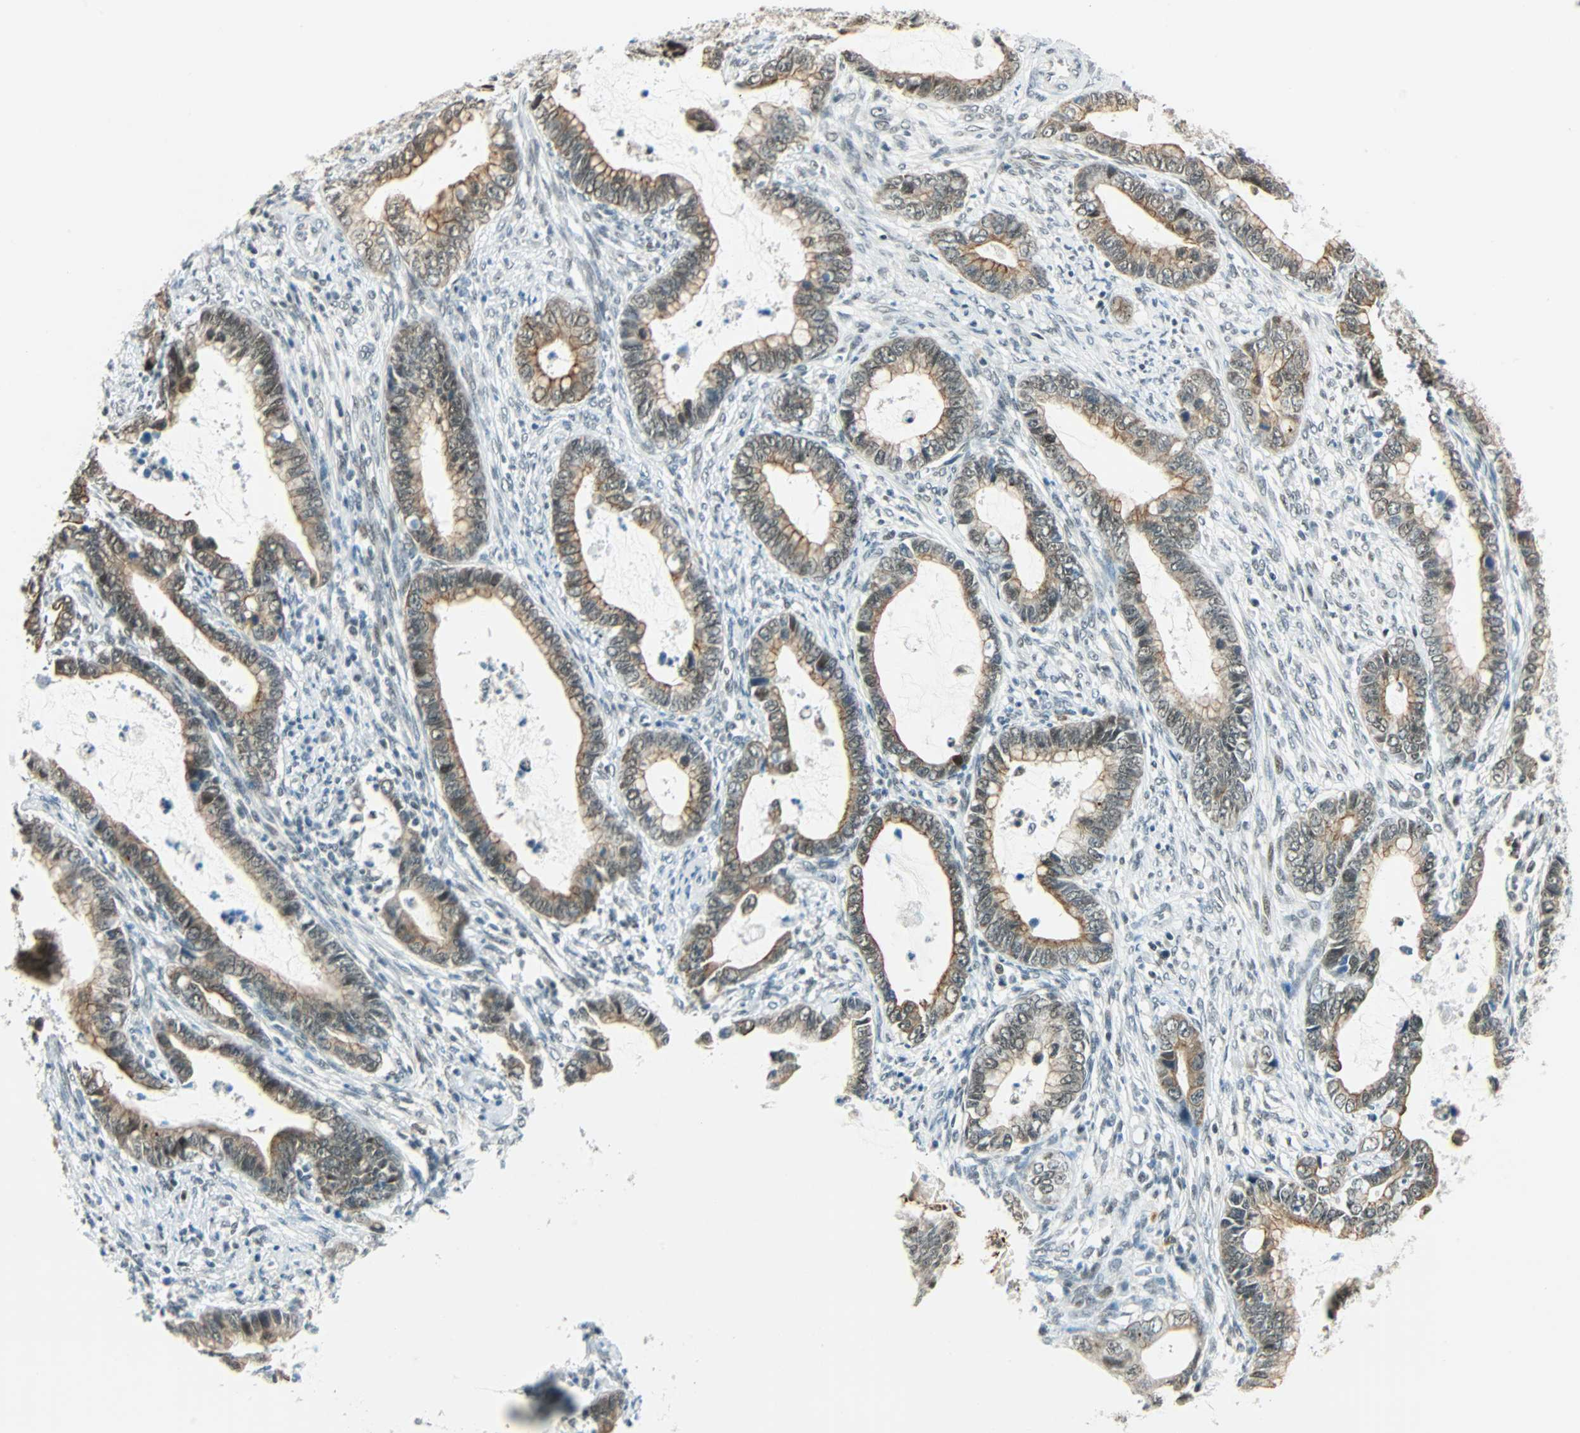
{"staining": {"intensity": "moderate", "quantity": ">75%", "location": "cytoplasmic/membranous,nuclear"}, "tissue": "cervical cancer", "cell_type": "Tumor cells", "image_type": "cancer", "snomed": [{"axis": "morphology", "description": "Adenocarcinoma, NOS"}, {"axis": "topography", "description": "Cervix"}], "caption": "Brown immunohistochemical staining in cervical adenocarcinoma exhibits moderate cytoplasmic/membranous and nuclear positivity in about >75% of tumor cells. (Brightfield microscopy of DAB IHC at high magnification).", "gene": "NELFE", "patient": {"sex": "female", "age": 44}}